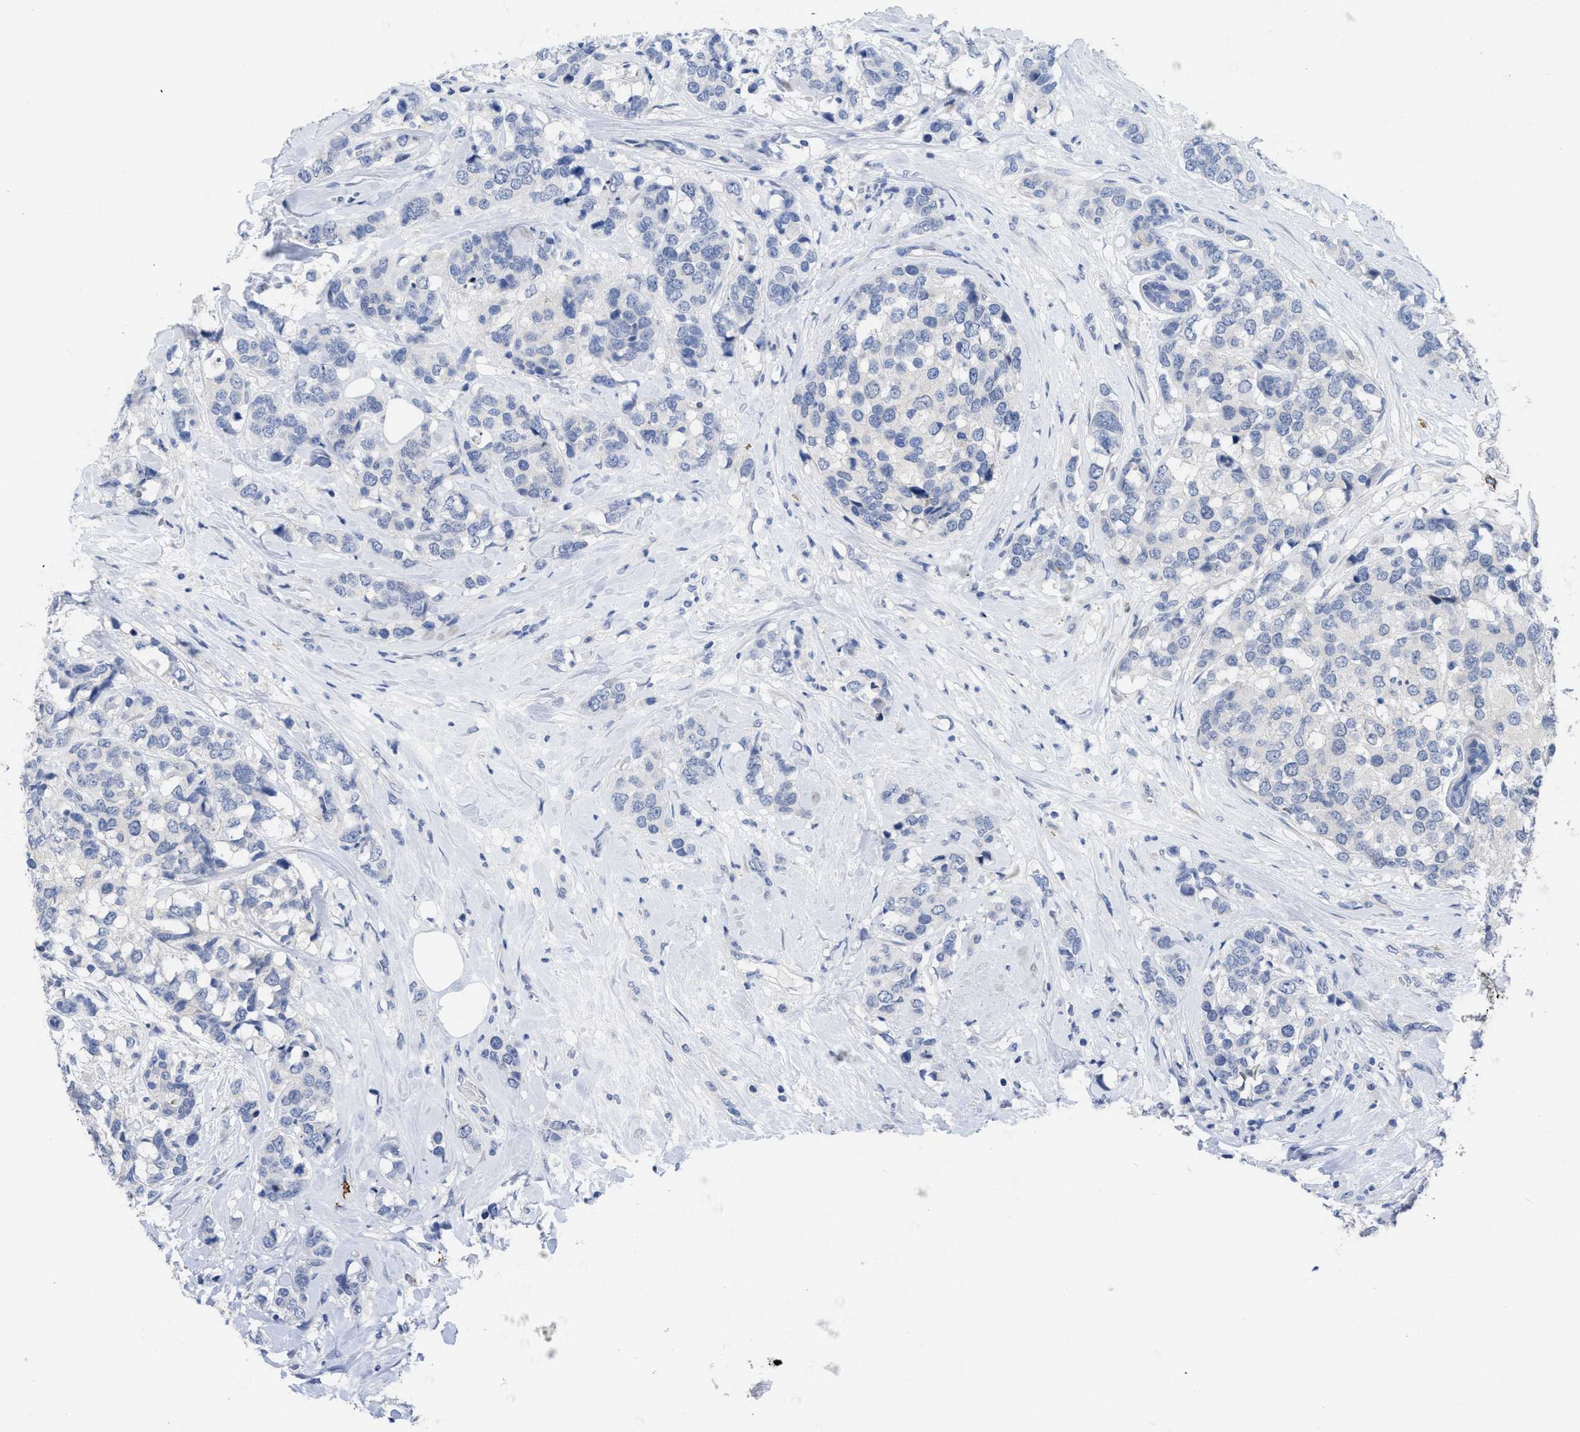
{"staining": {"intensity": "negative", "quantity": "none", "location": "none"}, "tissue": "breast cancer", "cell_type": "Tumor cells", "image_type": "cancer", "snomed": [{"axis": "morphology", "description": "Lobular carcinoma"}, {"axis": "topography", "description": "Breast"}], "caption": "An IHC photomicrograph of breast lobular carcinoma is shown. There is no staining in tumor cells of breast lobular carcinoma.", "gene": "ACKR1", "patient": {"sex": "female", "age": 59}}